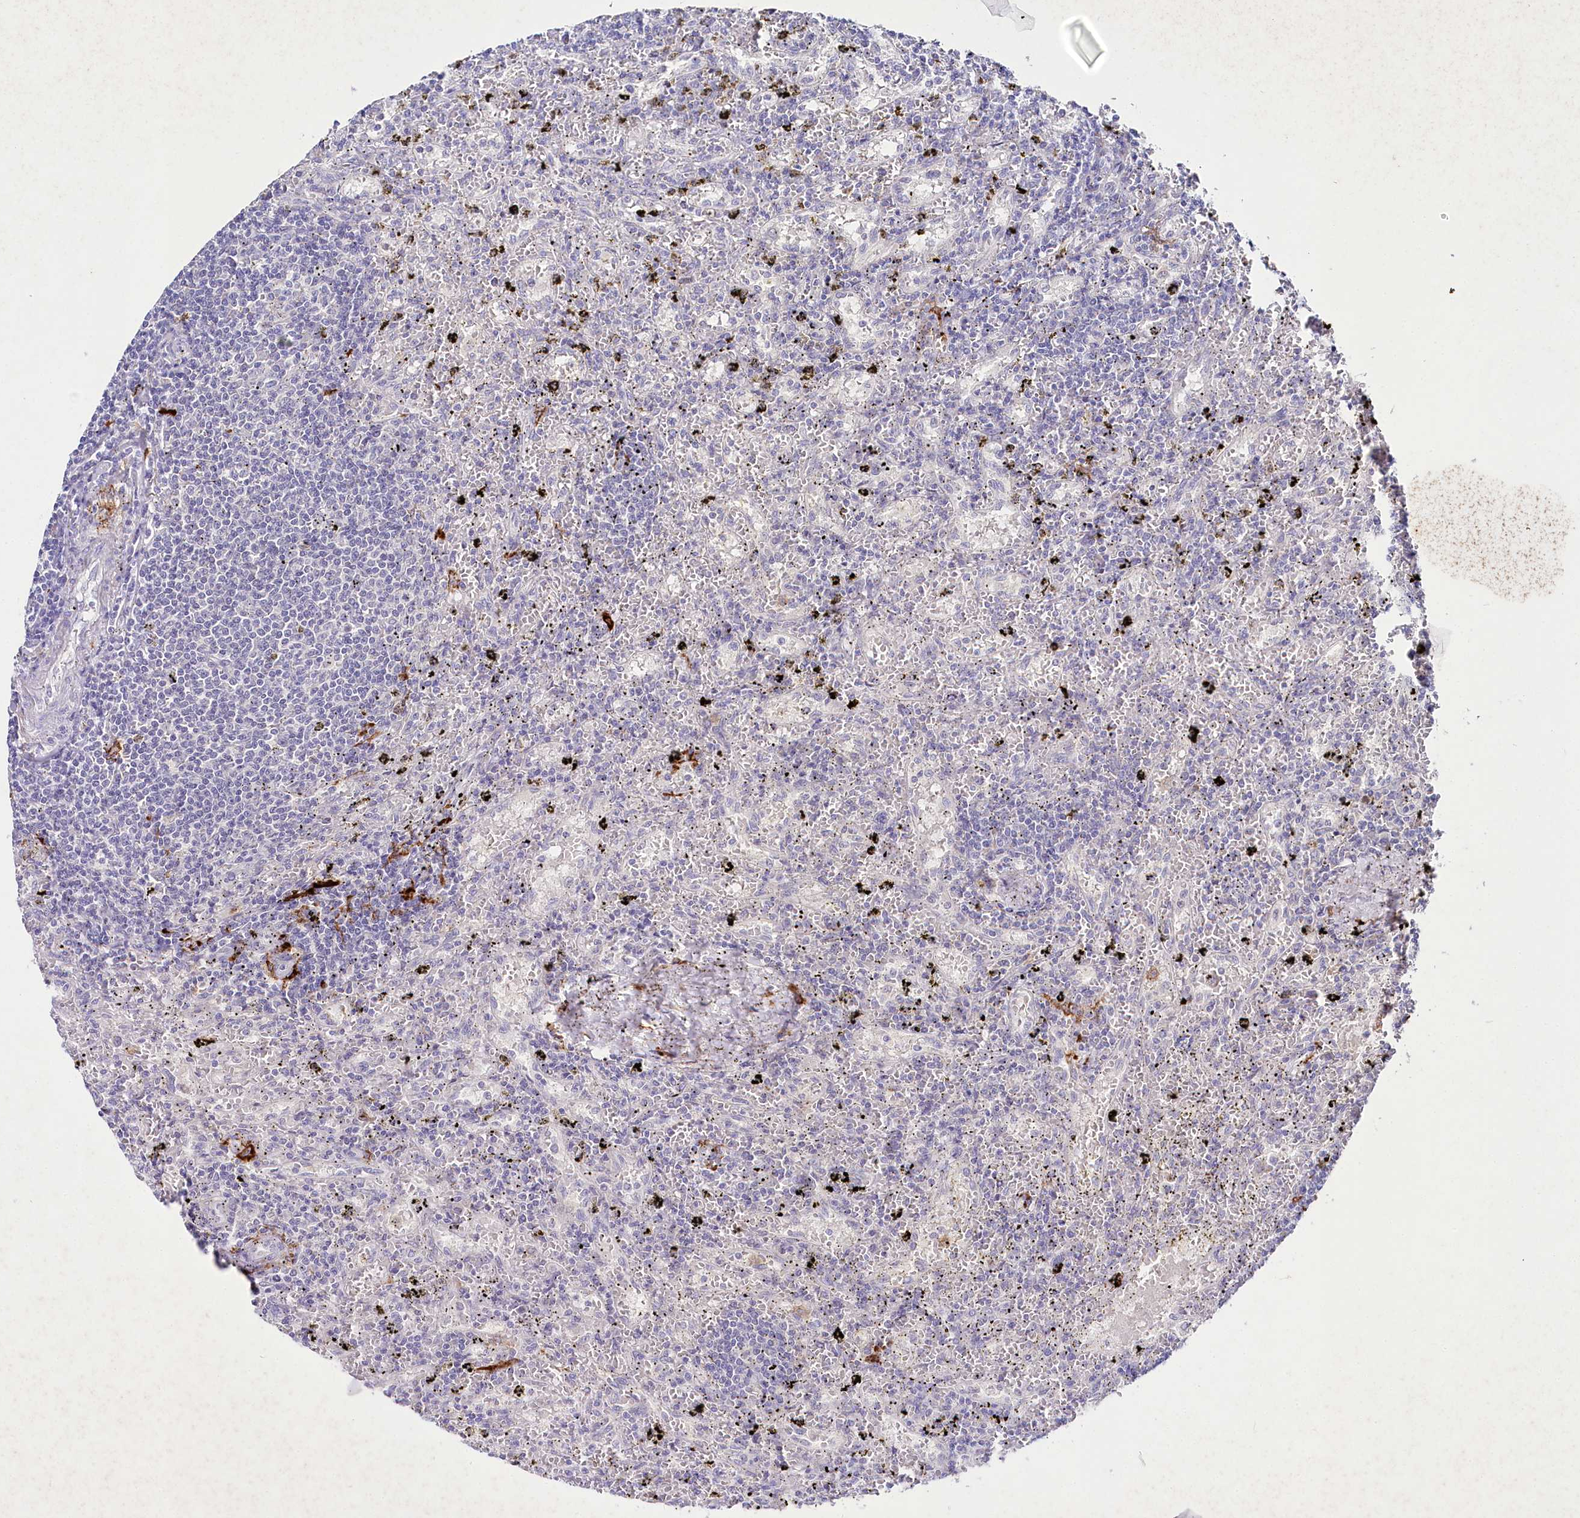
{"staining": {"intensity": "negative", "quantity": "none", "location": "none"}, "tissue": "lymphoma", "cell_type": "Tumor cells", "image_type": "cancer", "snomed": [{"axis": "morphology", "description": "Malignant lymphoma, non-Hodgkin's type, Low grade"}, {"axis": "topography", "description": "Spleen"}], "caption": "There is no significant expression in tumor cells of lymphoma.", "gene": "CLEC4M", "patient": {"sex": "male", "age": 76}}